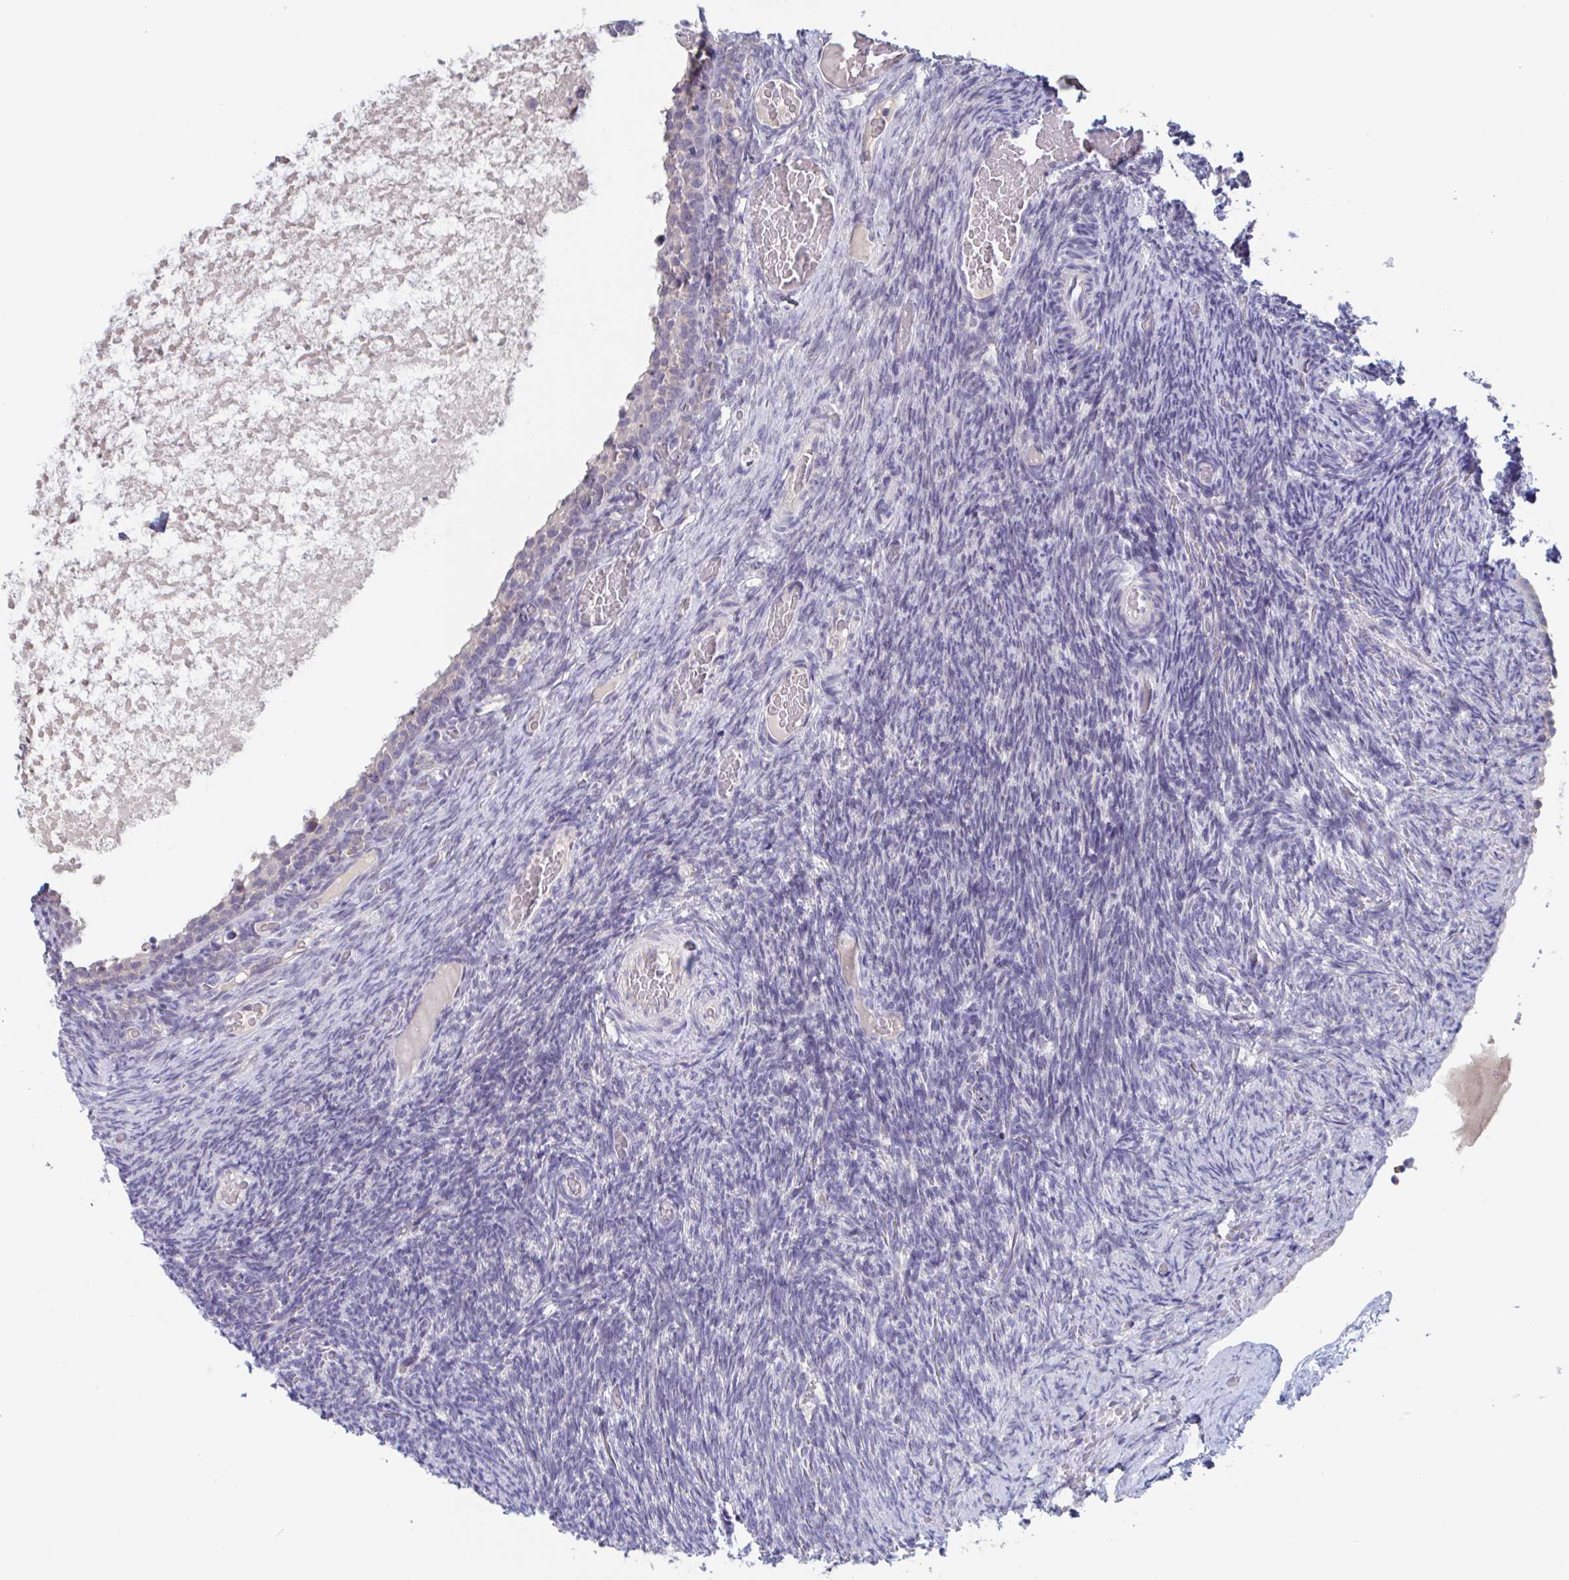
{"staining": {"intensity": "negative", "quantity": "none", "location": "none"}, "tissue": "ovary", "cell_type": "Ovarian stroma cells", "image_type": "normal", "snomed": [{"axis": "morphology", "description": "Normal tissue, NOS"}, {"axis": "topography", "description": "Ovary"}], "caption": "Histopathology image shows no significant protein expression in ovarian stroma cells of normal ovary.", "gene": "UNKL", "patient": {"sex": "female", "age": 34}}